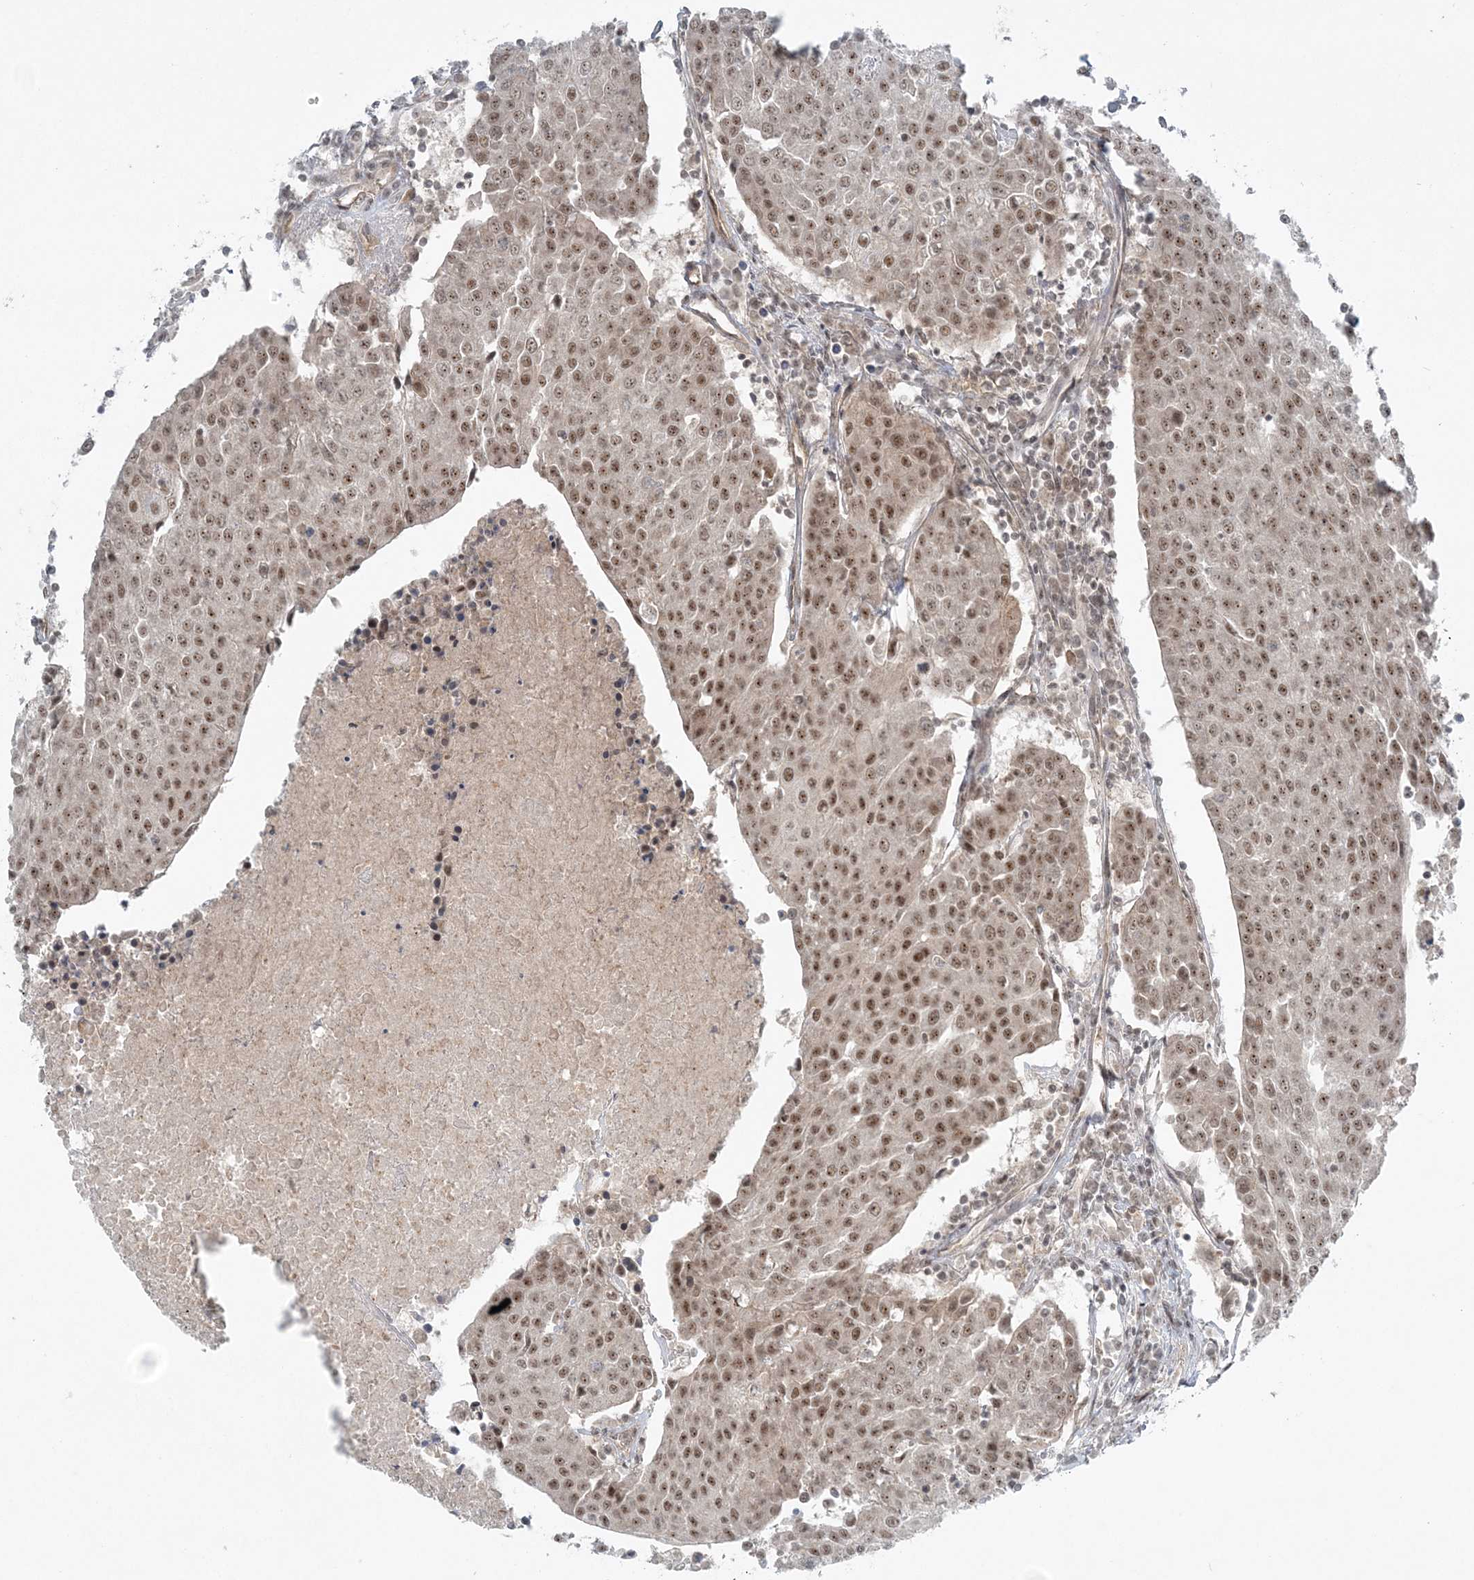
{"staining": {"intensity": "moderate", "quantity": ">75%", "location": "nuclear"}, "tissue": "urothelial cancer", "cell_type": "Tumor cells", "image_type": "cancer", "snomed": [{"axis": "morphology", "description": "Urothelial carcinoma, High grade"}, {"axis": "topography", "description": "Urinary bladder"}], "caption": "Immunohistochemical staining of human urothelial cancer displays medium levels of moderate nuclear positivity in about >75% of tumor cells.", "gene": "ATP11A", "patient": {"sex": "female", "age": 85}}